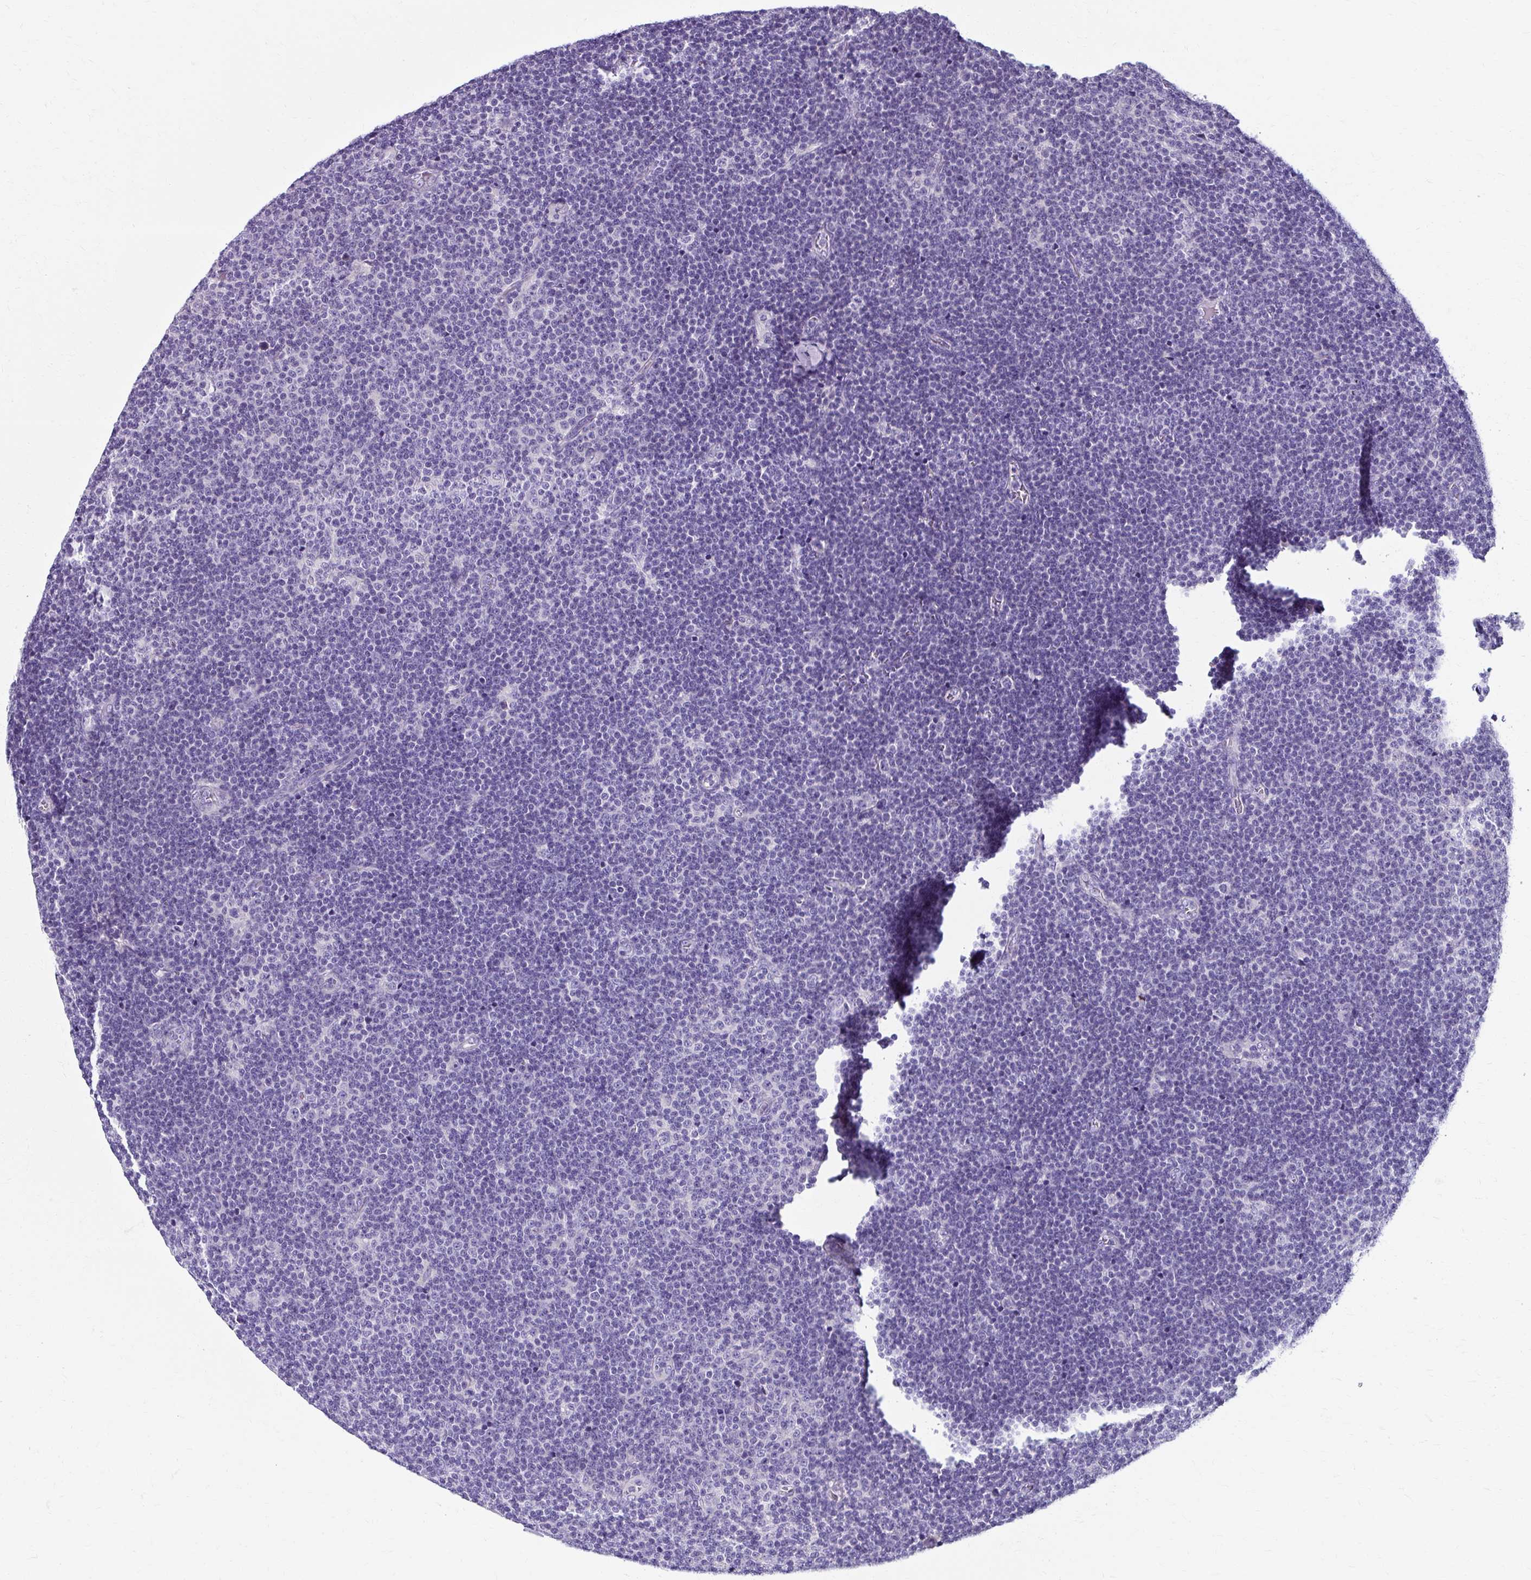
{"staining": {"intensity": "negative", "quantity": "none", "location": "none"}, "tissue": "lymphoma", "cell_type": "Tumor cells", "image_type": "cancer", "snomed": [{"axis": "morphology", "description": "Malignant lymphoma, non-Hodgkin's type, Low grade"}, {"axis": "topography", "description": "Lymph node"}], "caption": "A micrograph of lymphoma stained for a protein demonstrates no brown staining in tumor cells. (DAB (3,3'-diaminobenzidine) immunohistochemistry with hematoxylin counter stain).", "gene": "ZNF555", "patient": {"sex": "male", "age": 48}}